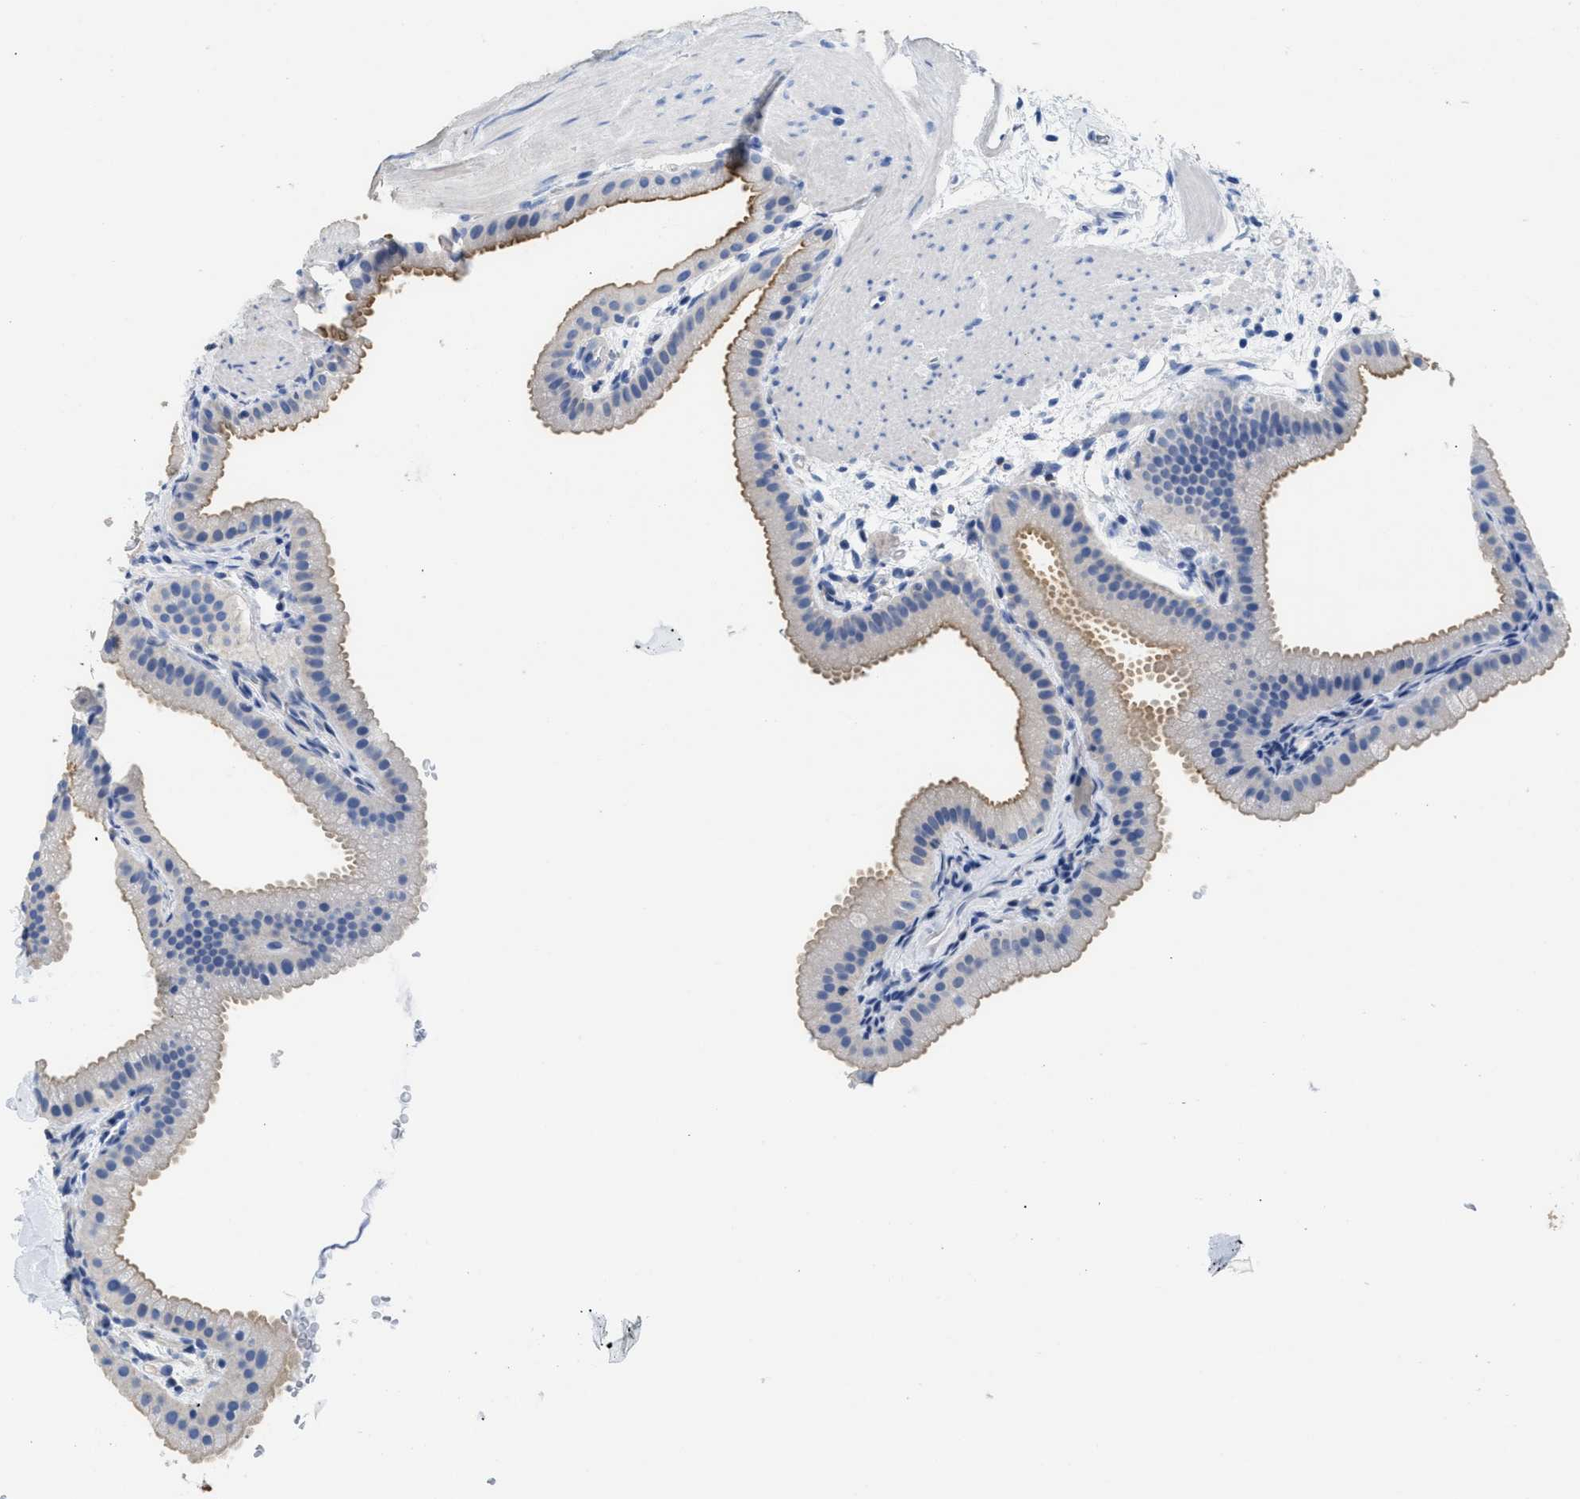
{"staining": {"intensity": "strong", "quantity": ">75%", "location": "cytoplasmic/membranous"}, "tissue": "gallbladder", "cell_type": "Glandular cells", "image_type": "normal", "snomed": [{"axis": "morphology", "description": "Normal tissue, NOS"}, {"axis": "topography", "description": "Gallbladder"}], "caption": "Glandular cells display high levels of strong cytoplasmic/membranous staining in approximately >75% of cells in normal human gallbladder. (DAB = brown stain, brightfield microscopy at high magnification).", "gene": "DLC1", "patient": {"sex": "female", "age": 64}}